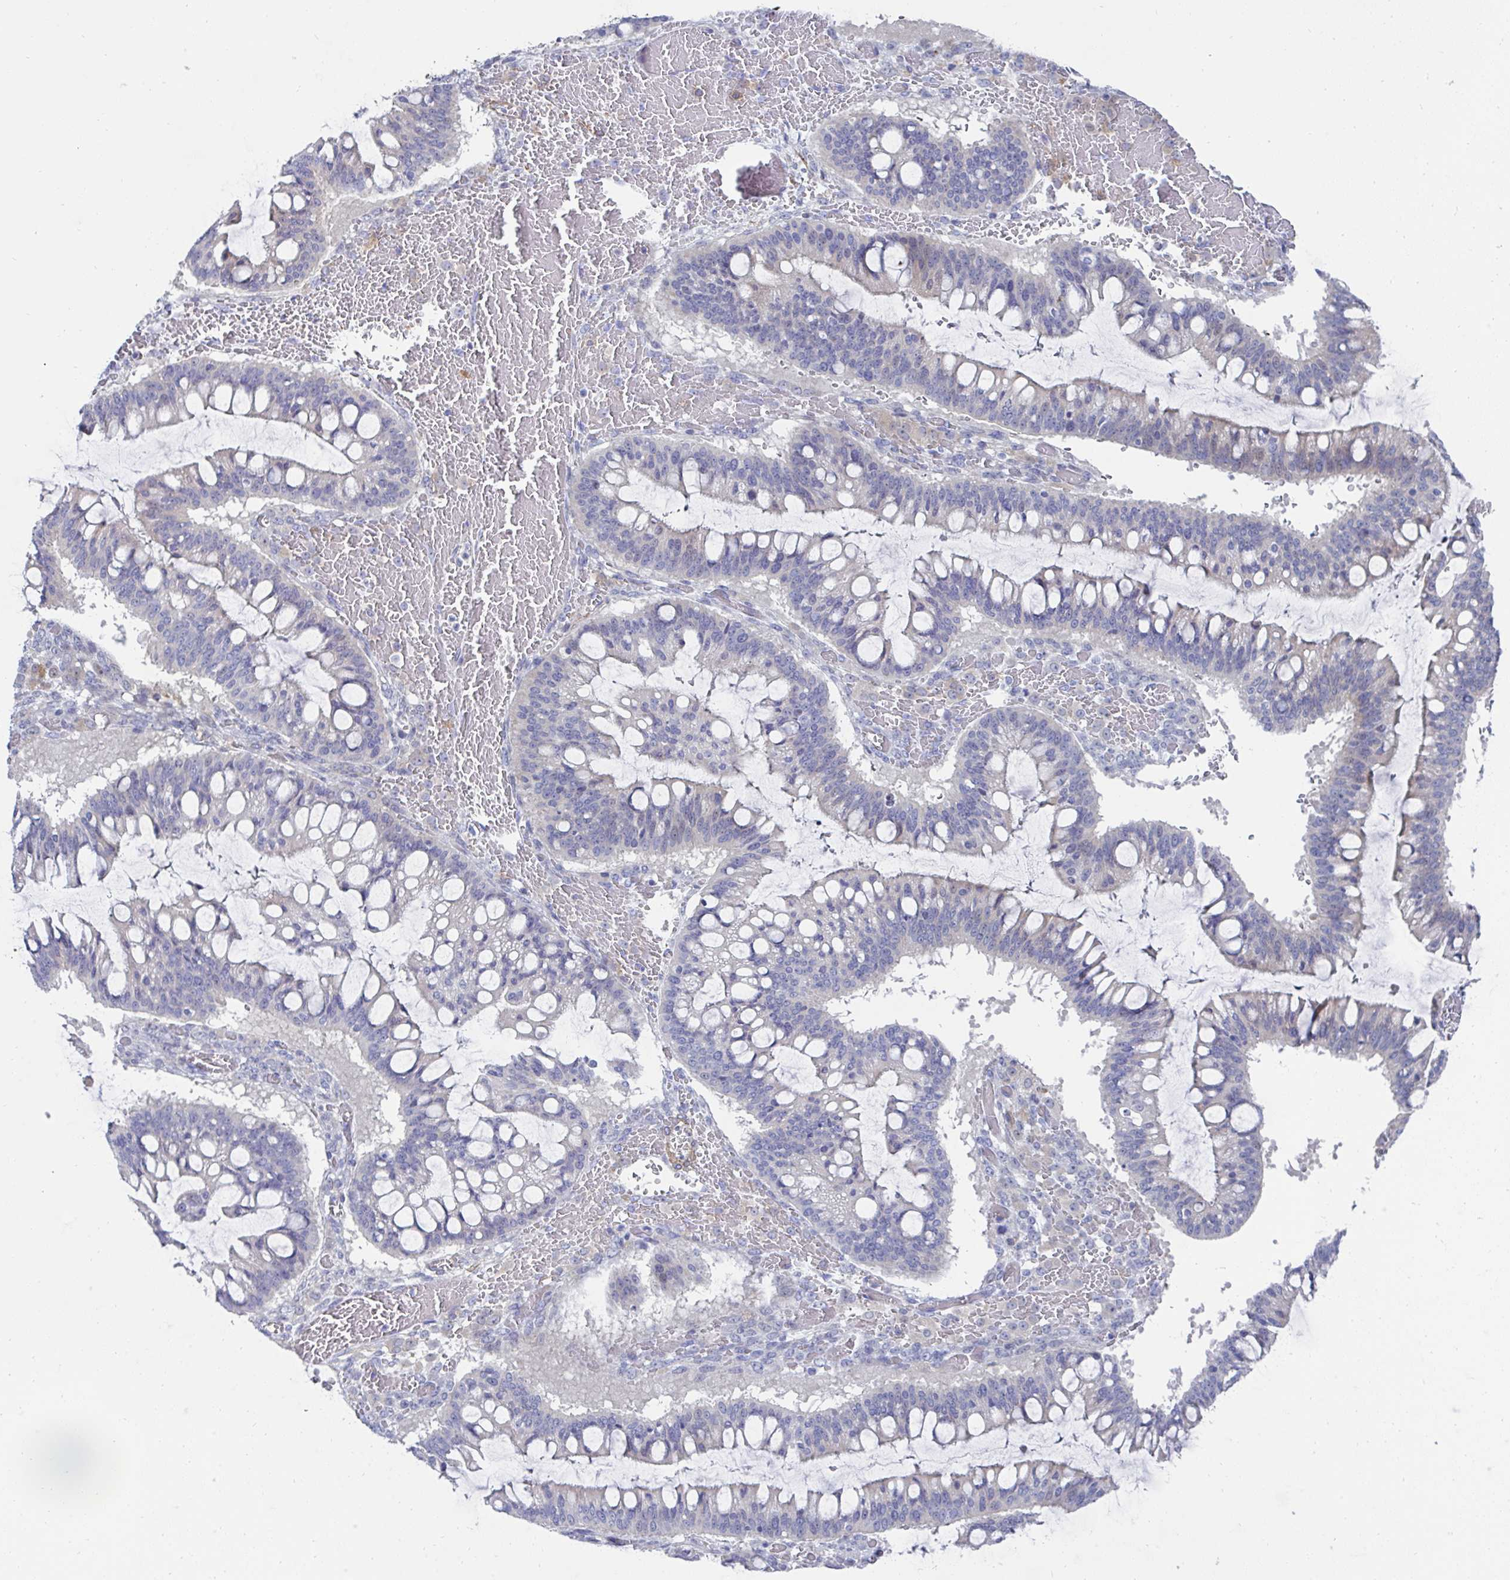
{"staining": {"intensity": "negative", "quantity": "none", "location": "none"}, "tissue": "ovarian cancer", "cell_type": "Tumor cells", "image_type": "cancer", "snomed": [{"axis": "morphology", "description": "Cystadenocarcinoma, mucinous, NOS"}, {"axis": "topography", "description": "Ovary"}], "caption": "Immunohistochemistry (IHC) histopathology image of ovarian mucinous cystadenocarcinoma stained for a protein (brown), which displays no staining in tumor cells.", "gene": "FBXL13", "patient": {"sex": "female", "age": 73}}